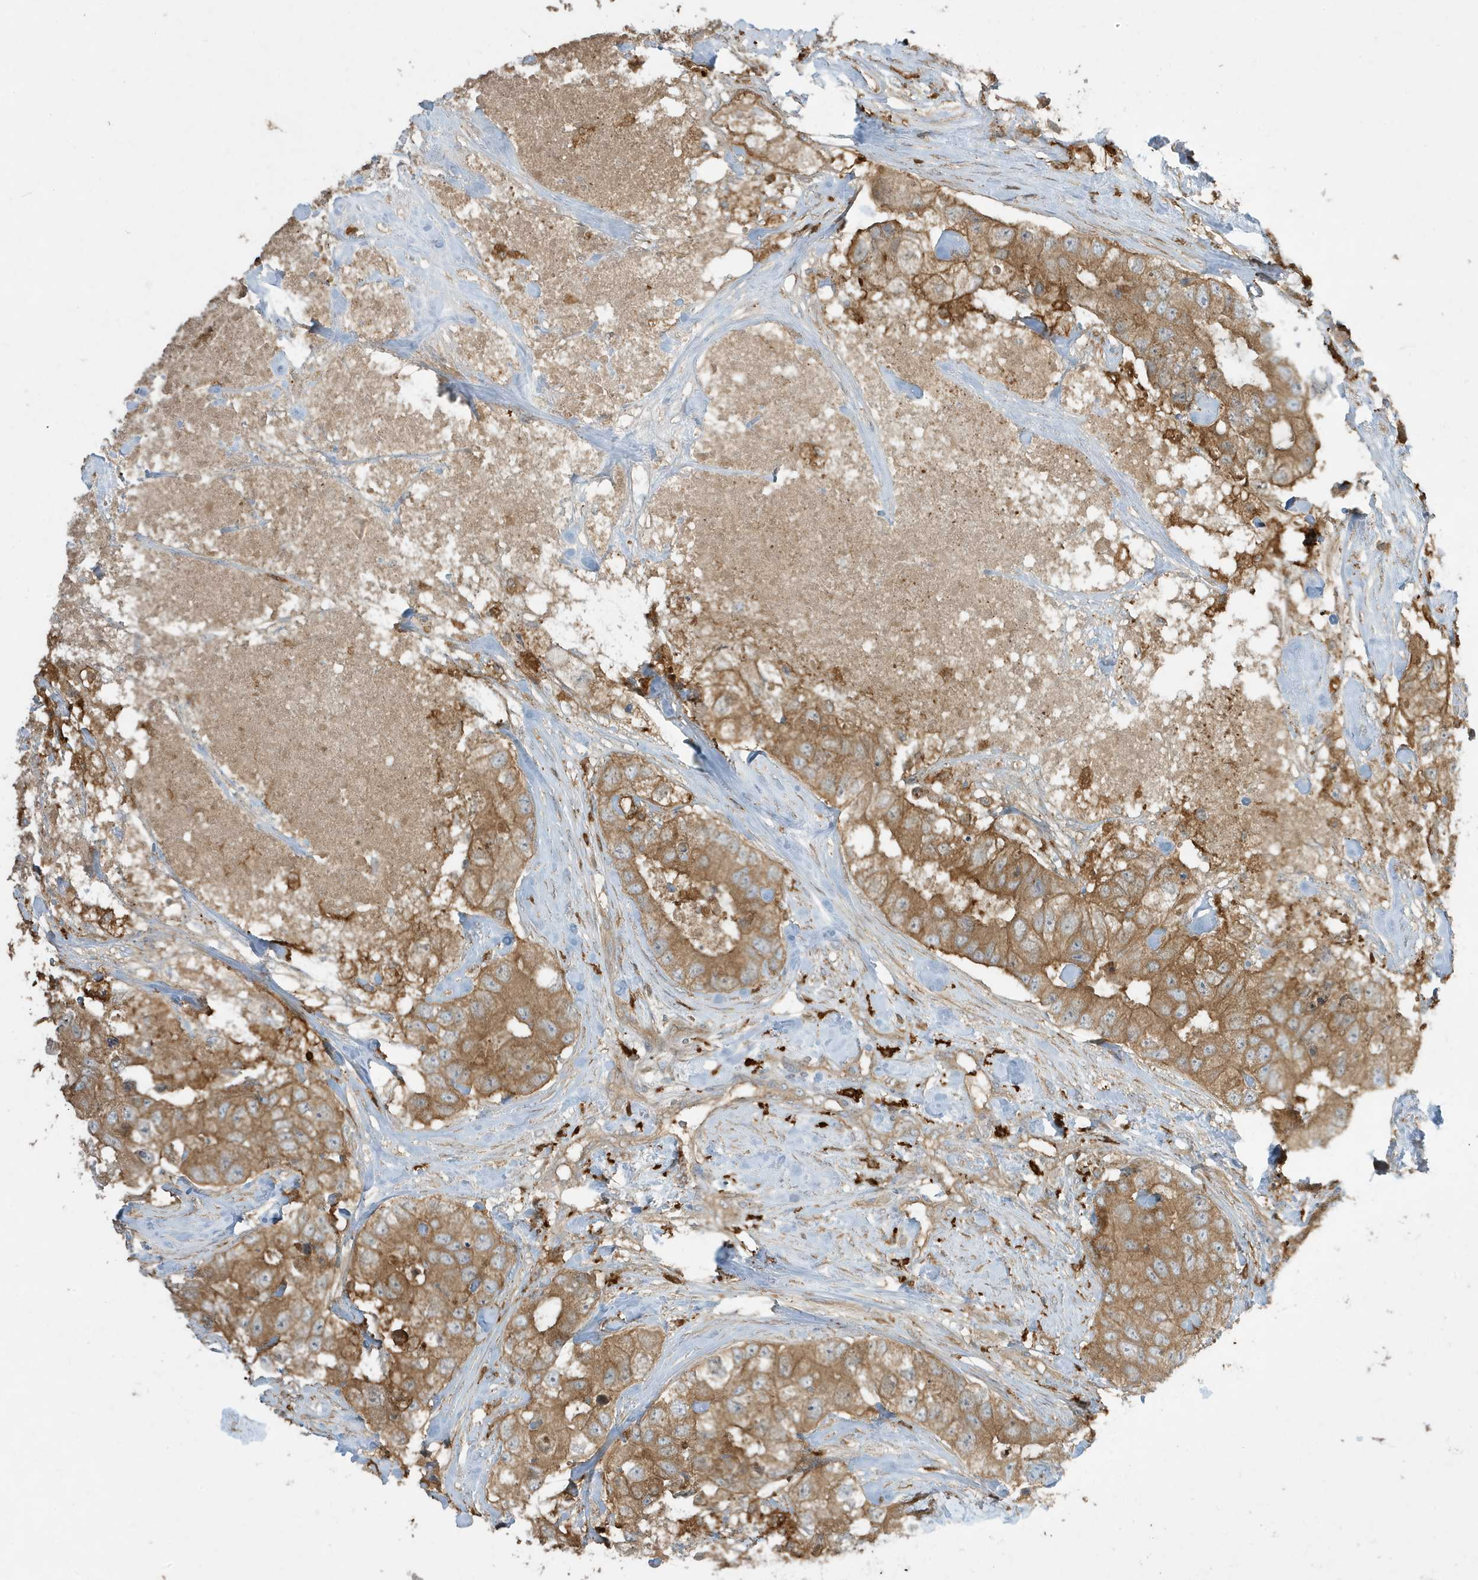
{"staining": {"intensity": "moderate", "quantity": ">75%", "location": "cytoplasmic/membranous"}, "tissue": "breast cancer", "cell_type": "Tumor cells", "image_type": "cancer", "snomed": [{"axis": "morphology", "description": "Duct carcinoma"}, {"axis": "topography", "description": "Breast"}], "caption": "Approximately >75% of tumor cells in breast cancer (intraductal carcinoma) demonstrate moderate cytoplasmic/membranous protein expression as visualized by brown immunohistochemical staining.", "gene": "ABTB1", "patient": {"sex": "female", "age": 62}}